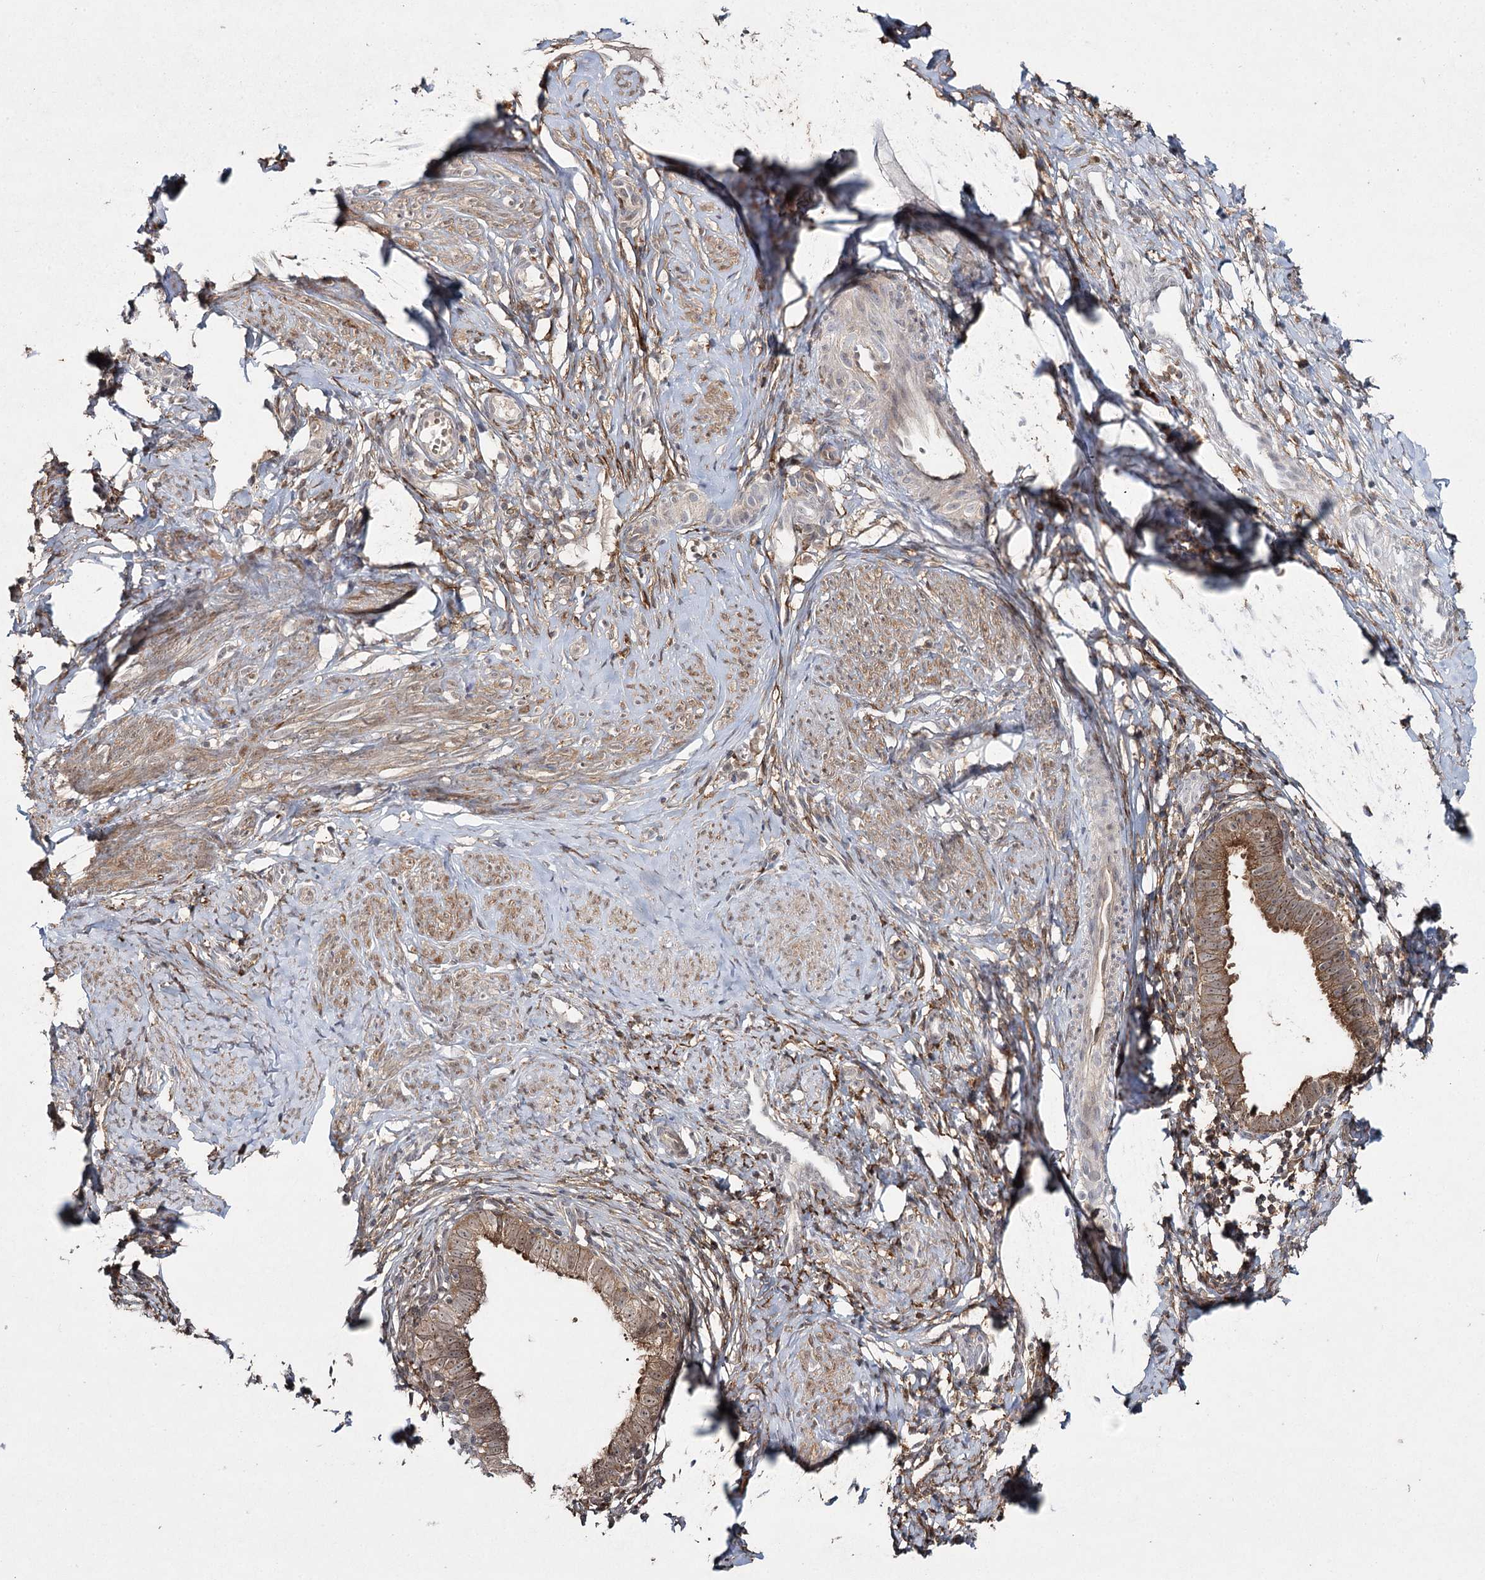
{"staining": {"intensity": "moderate", "quantity": ">75%", "location": "cytoplasmic/membranous,nuclear"}, "tissue": "cervical cancer", "cell_type": "Tumor cells", "image_type": "cancer", "snomed": [{"axis": "morphology", "description": "Adenocarcinoma, NOS"}, {"axis": "topography", "description": "Cervix"}], "caption": "Human cervical cancer stained with a brown dye demonstrates moderate cytoplasmic/membranous and nuclear positive staining in approximately >75% of tumor cells.", "gene": "WDR44", "patient": {"sex": "female", "age": 36}}